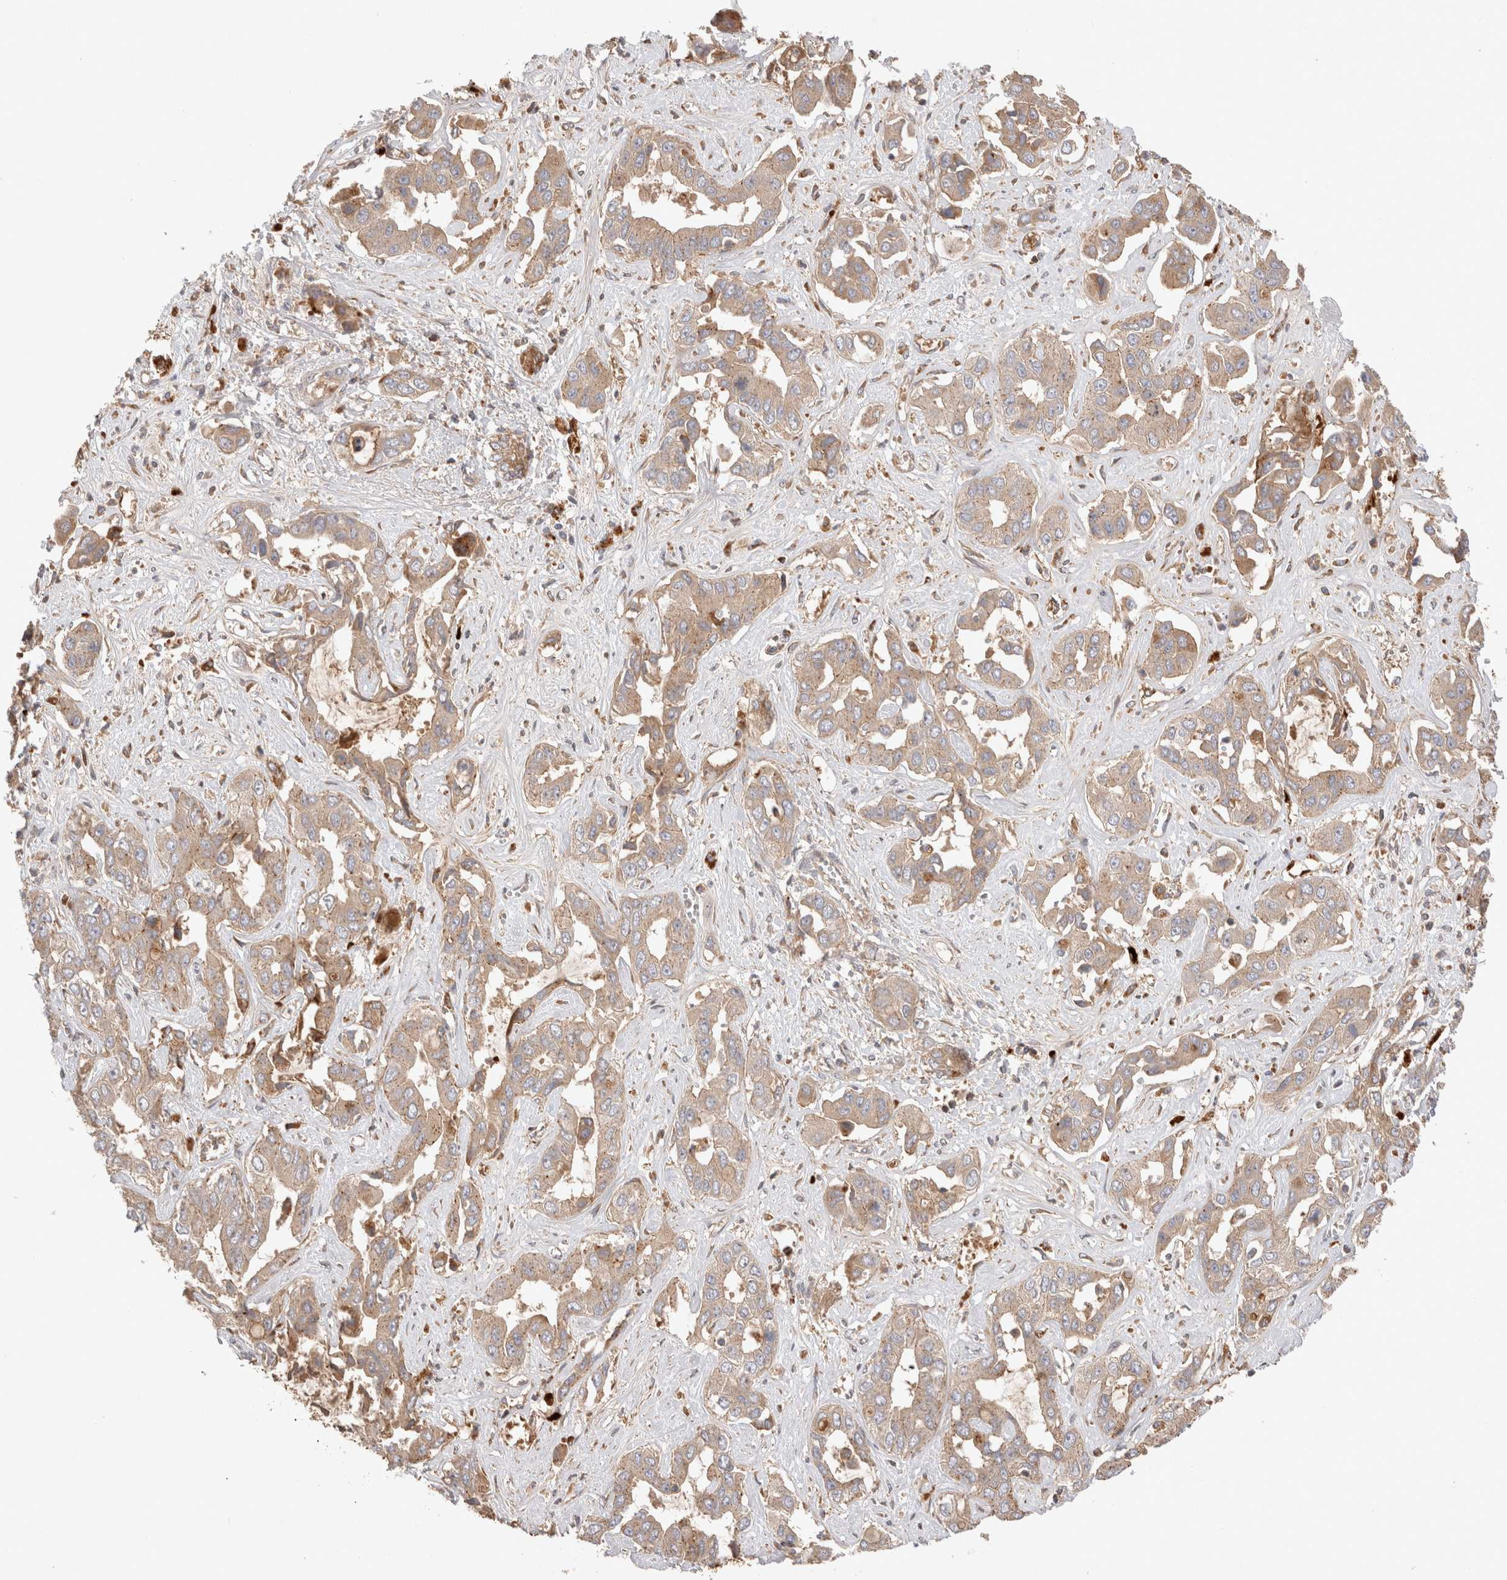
{"staining": {"intensity": "weak", "quantity": ">75%", "location": "cytoplasmic/membranous"}, "tissue": "liver cancer", "cell_type": "Tumor cells", "image_type": "cancer", "snomed": [{"axis": "morphology", "description": "Cholangiocarcinoma"}, {"axis": "topography", "description": "Liver"}], "caption": "Tumor cells reveal low levels of weak cytoplasmic/membranous positivity in approximately >75% of cells in human liver cancer.", "gene": "VPS28", "patient": {"sex": "female", "age": 52}}